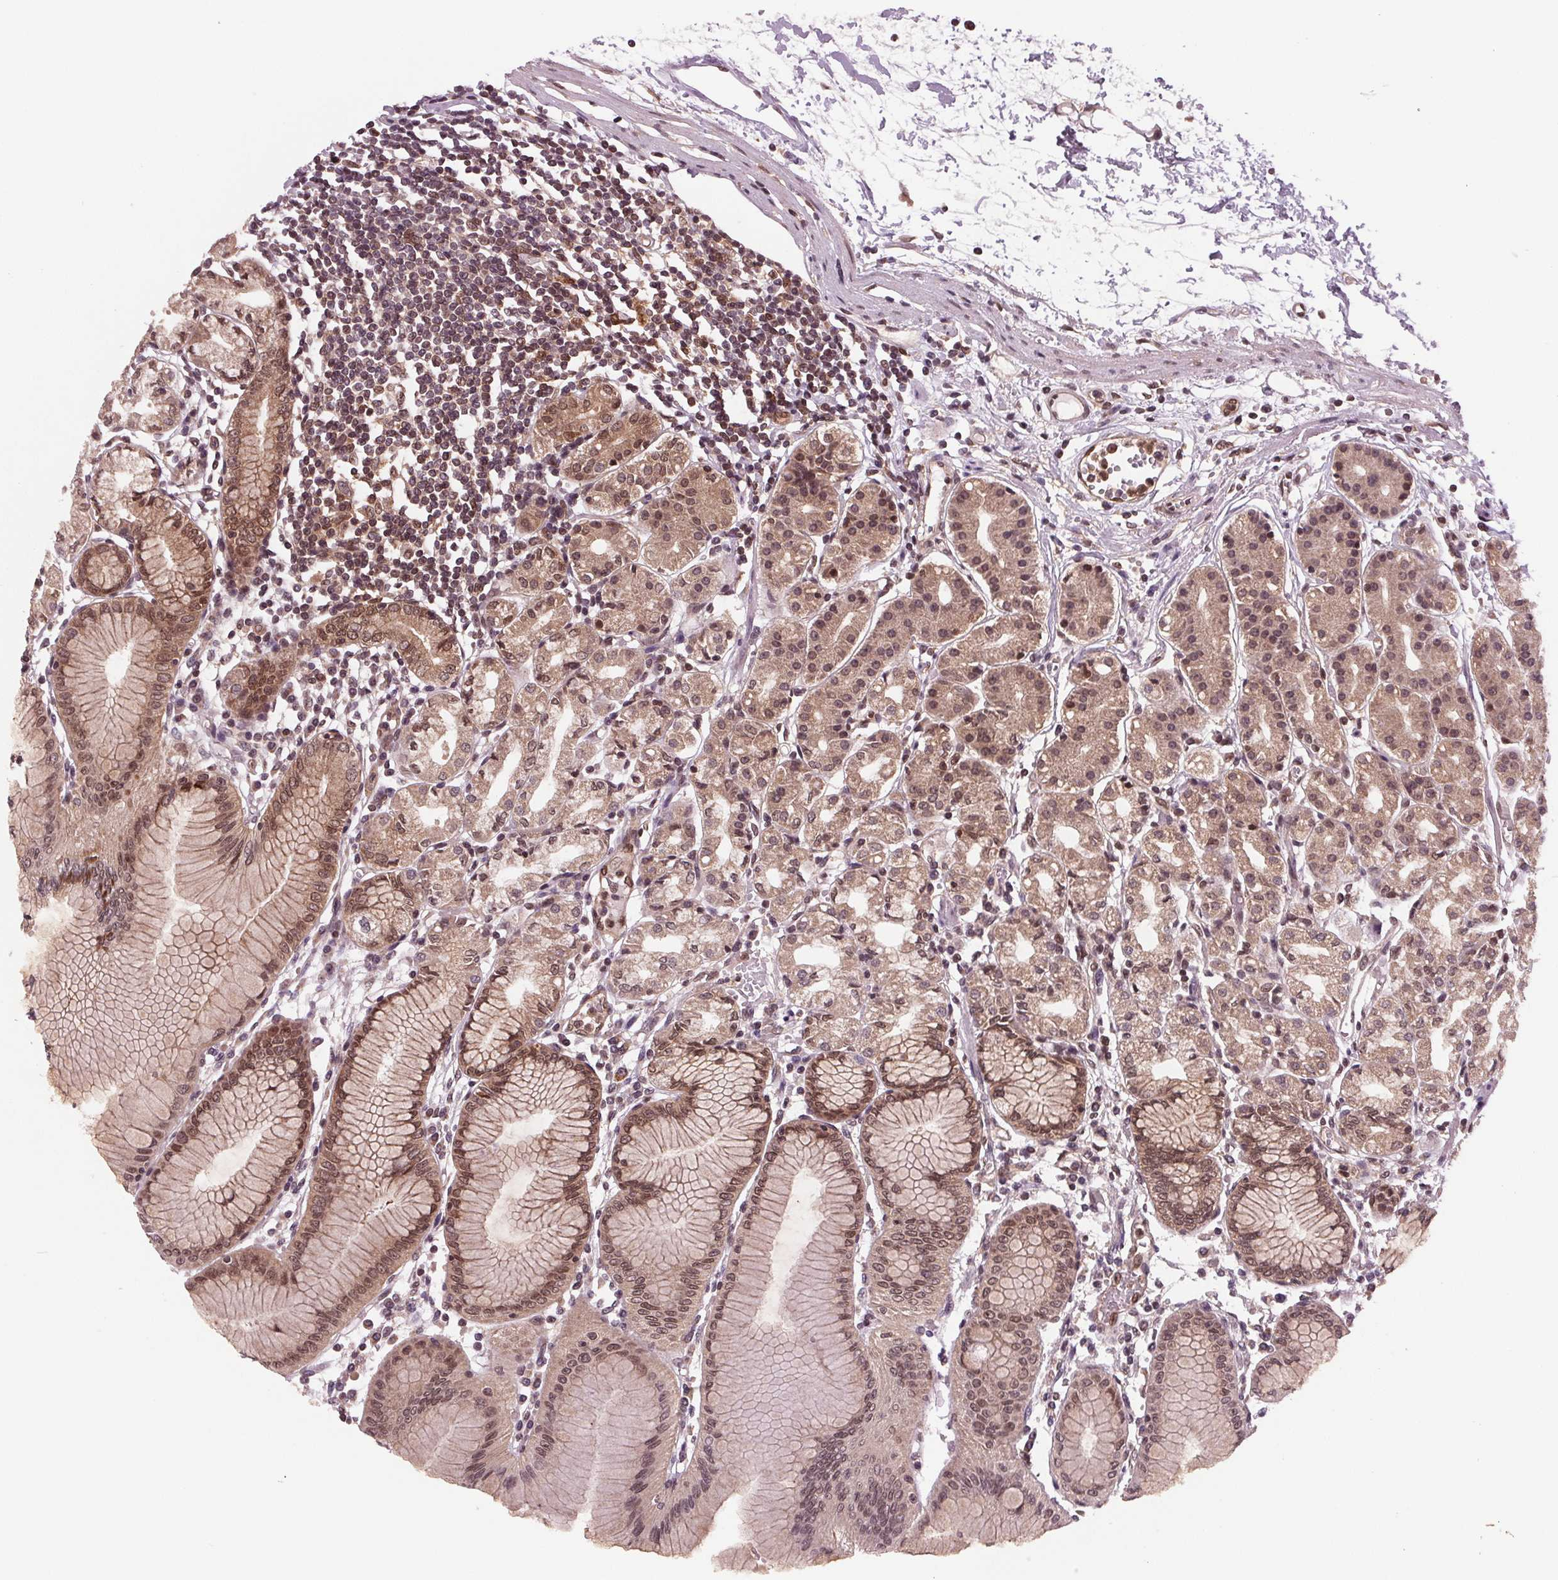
{"staining": {"intensity": "moderate", "quantity": ">75%", "location": "cytoplasmic/membranous,nuclear"}, "tissue": "stomach", "cell_type": "Glandular cells", "image_type": "normal", "snomed": [{"axis": "morphology", "description": "Normal tissue, NOS"}, {"axis": "topography", "description": "Skeletal muscle"}, {"axis": "topography", "description": "Stomach"}], "caption": "High-power microscopy captured an immunohistochemistry micrograph of normal stomach, revealing moderate cytoplasmic/membranous,nuclear positivity in approximately >75% of glandular cells. Nuclei are stained in blue.", "gene": "STAT3", "patient": {"sex": "female", "age": 57}}